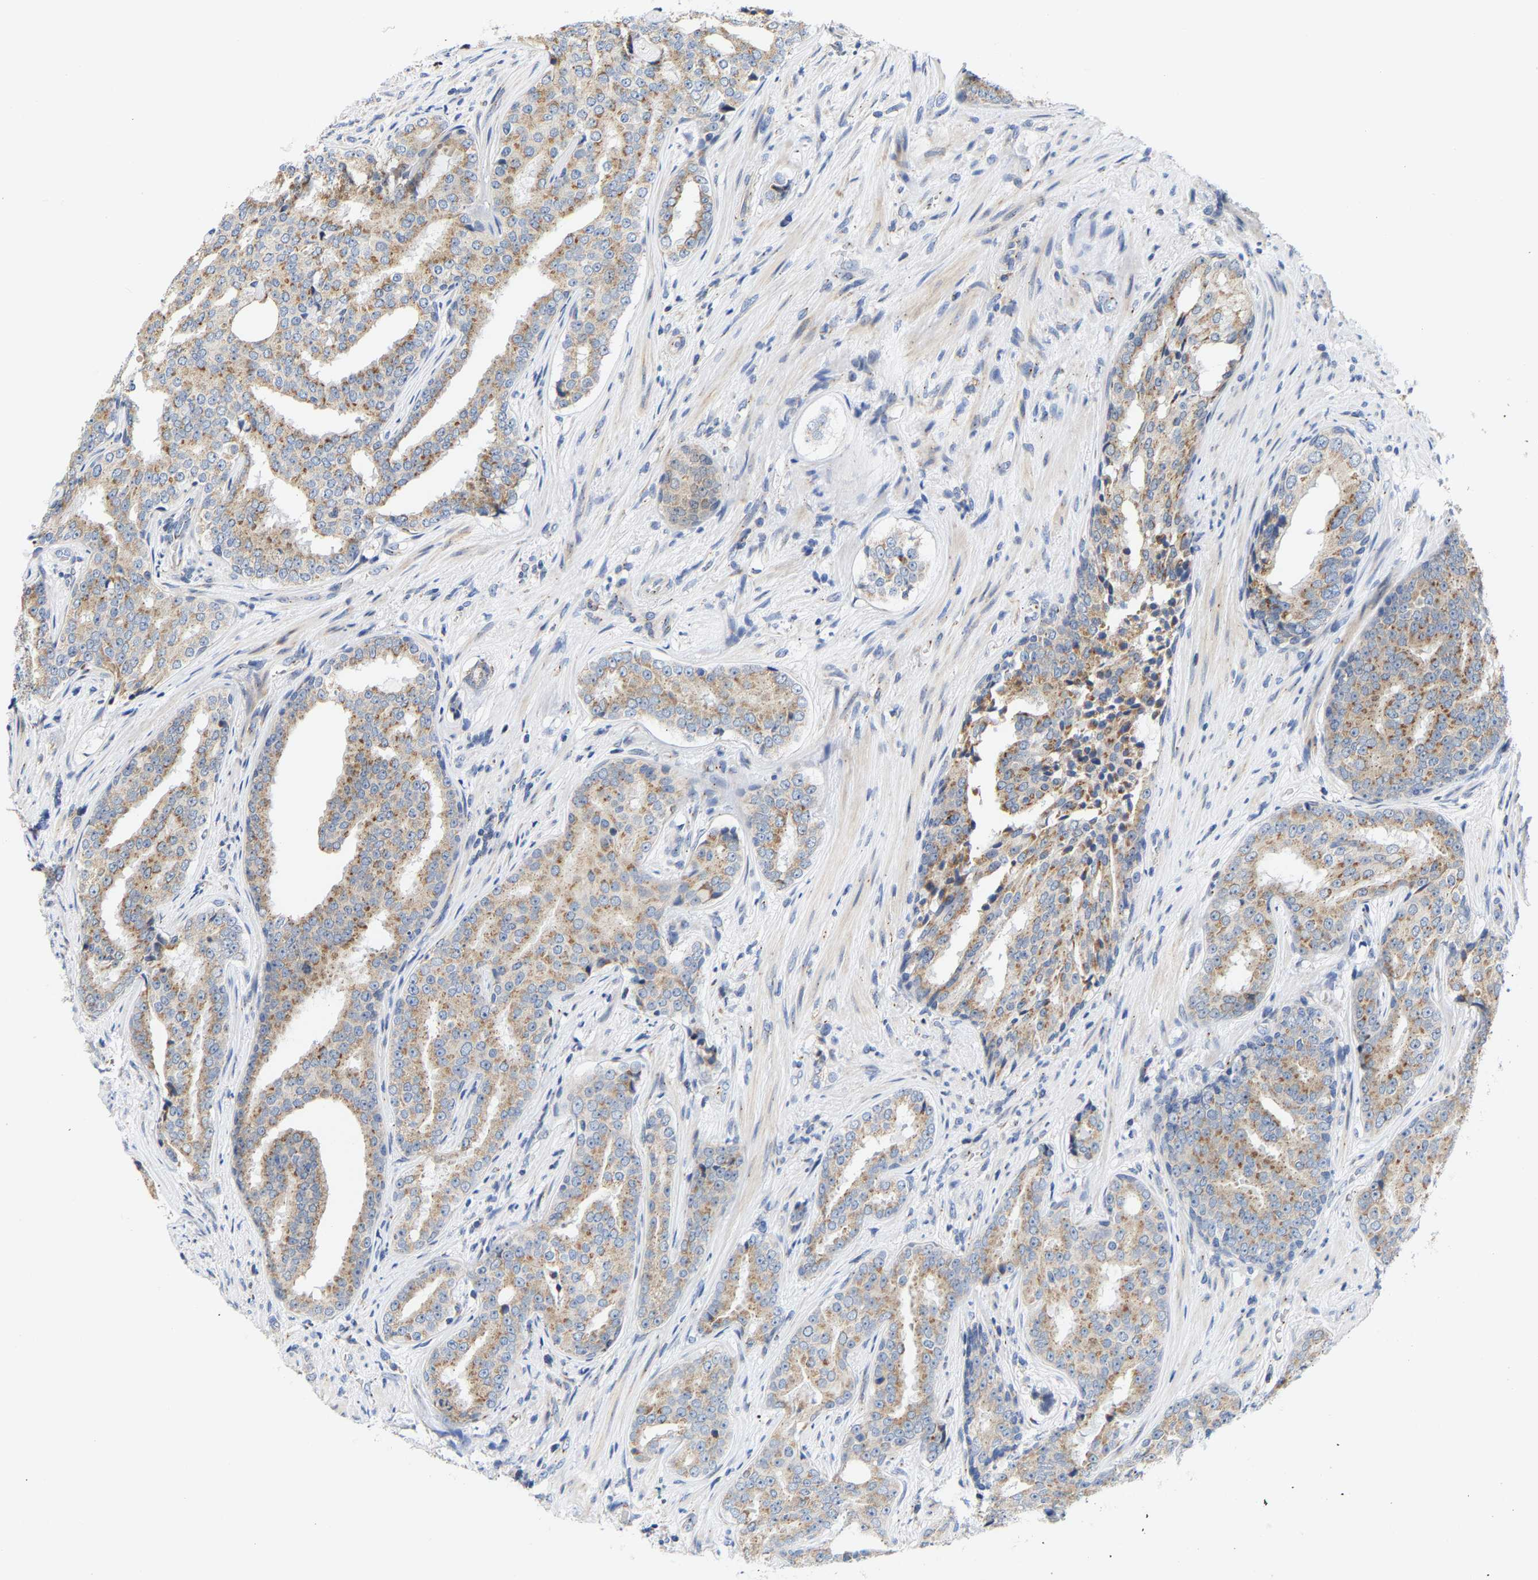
{"staining": {"intensity": "weak", "quantity": ">75%", "location": "cytoplasmic/membranous"}, "tissue": "prostate cancer", "cell_type": "Tumor cells", "image_type": "cancer", "snomed": [{"axis": "morphology", "description": "Adenocarcinoma, High grade"}, {"axis": "topography", "description": "Prostate"}], "caption": "Brown immunohistochemical staining in human adenocarcinoma (high-grade) (prostate) displays weak cytoplasmic/membranous positivity in approximately >75% of tumor cells.", "gene": "PCNT", "patient": {"sex": "male", "age": 71}}